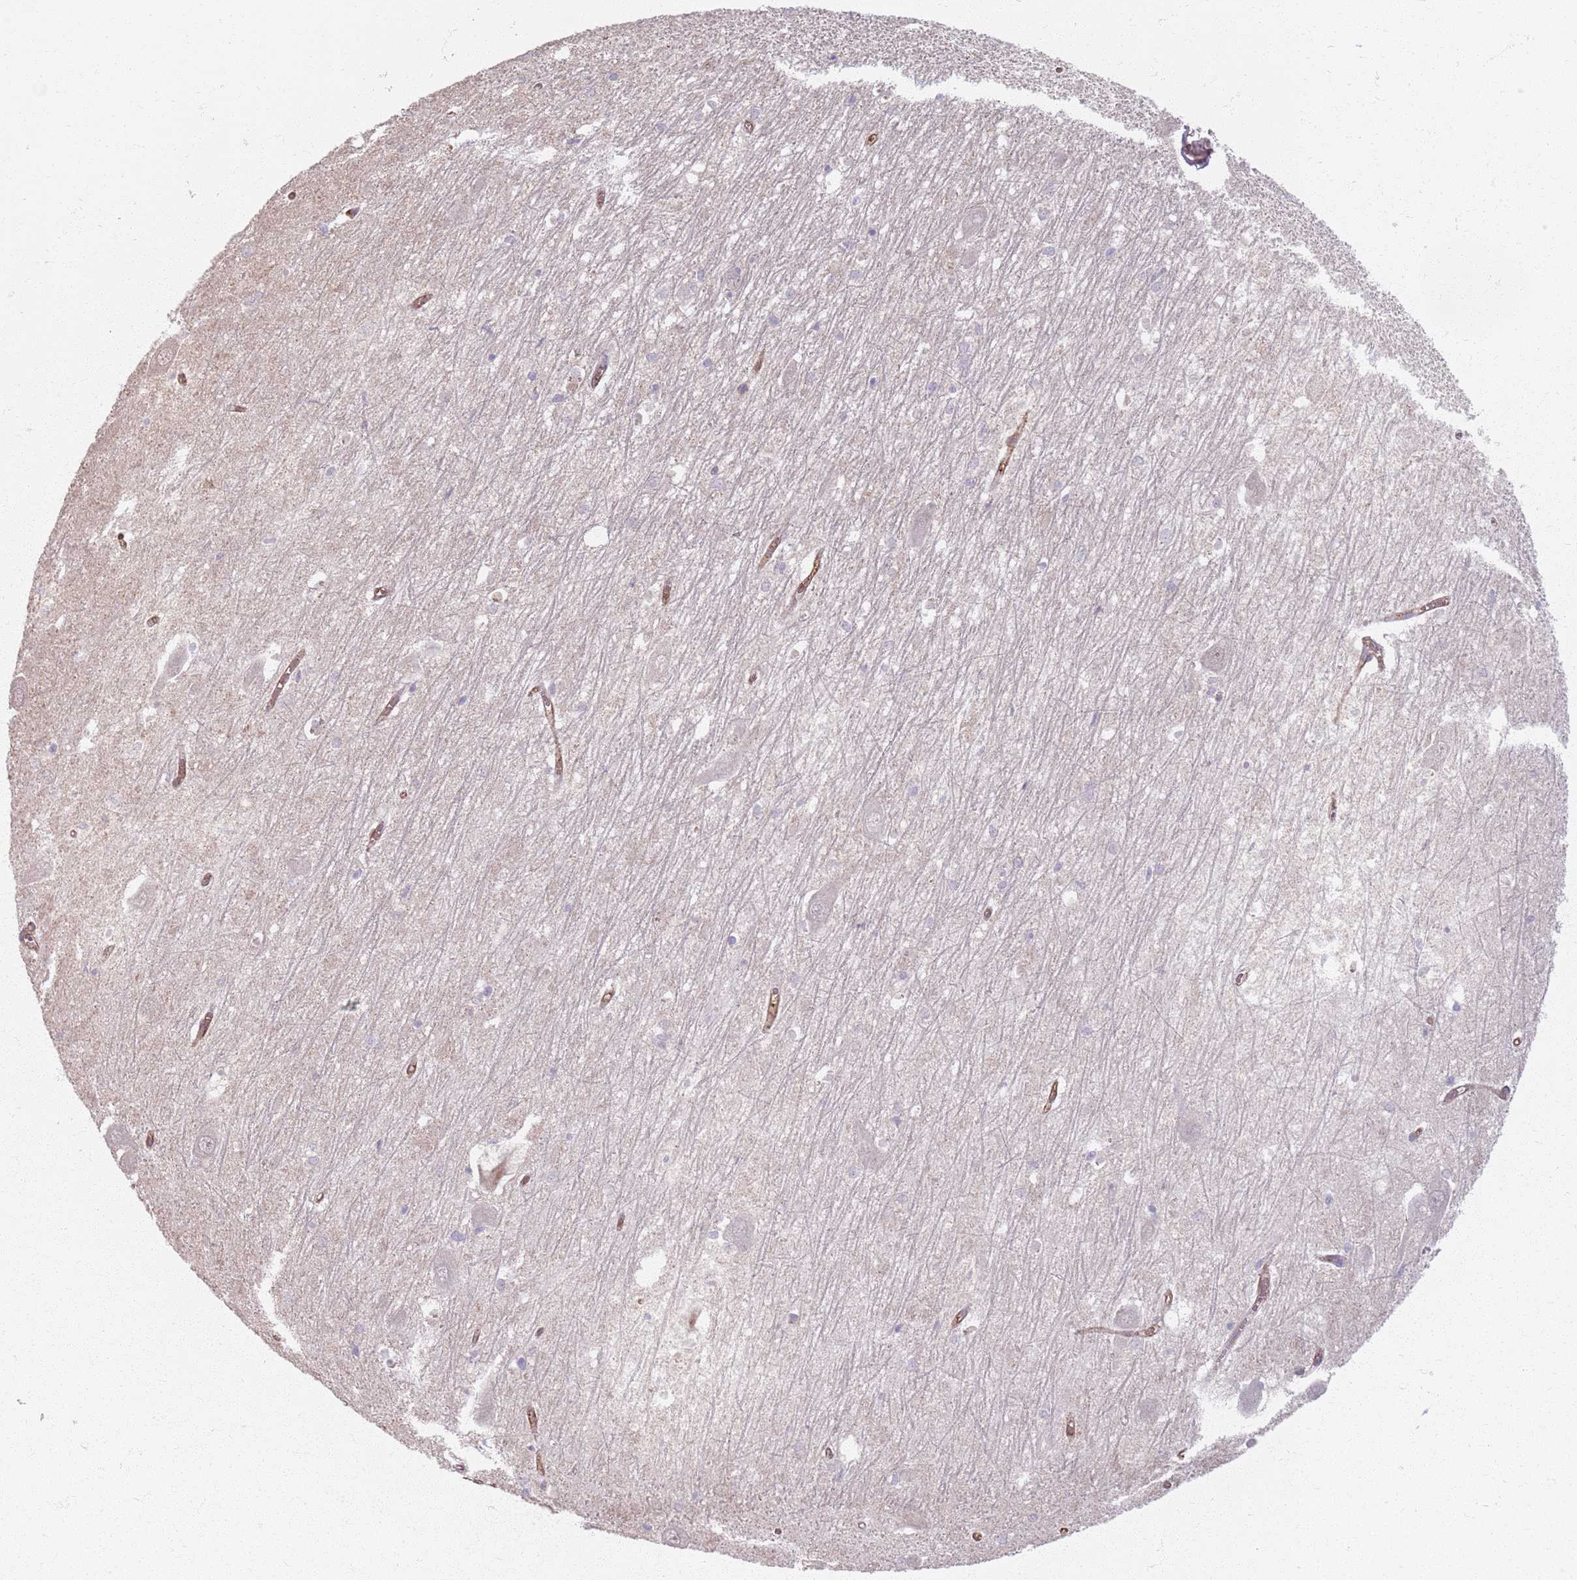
{"staining": {"intensity": "negative", "quantity": "none", "location": "none"}, "tissue": "hippocampus", "cell_type": "Glial cells", "image_type": "normal", "snomed": [{"axis": "morphology", "description": "Normal tissue, NOS"}, {"axis": "topography", "description": "Hippocampus"}], "caption": "Protein analysis of benign hippocampus displays no significant expression in glial cells.", "gene": "KCNA5", "patient": {"sex": "male", "age": 70}}